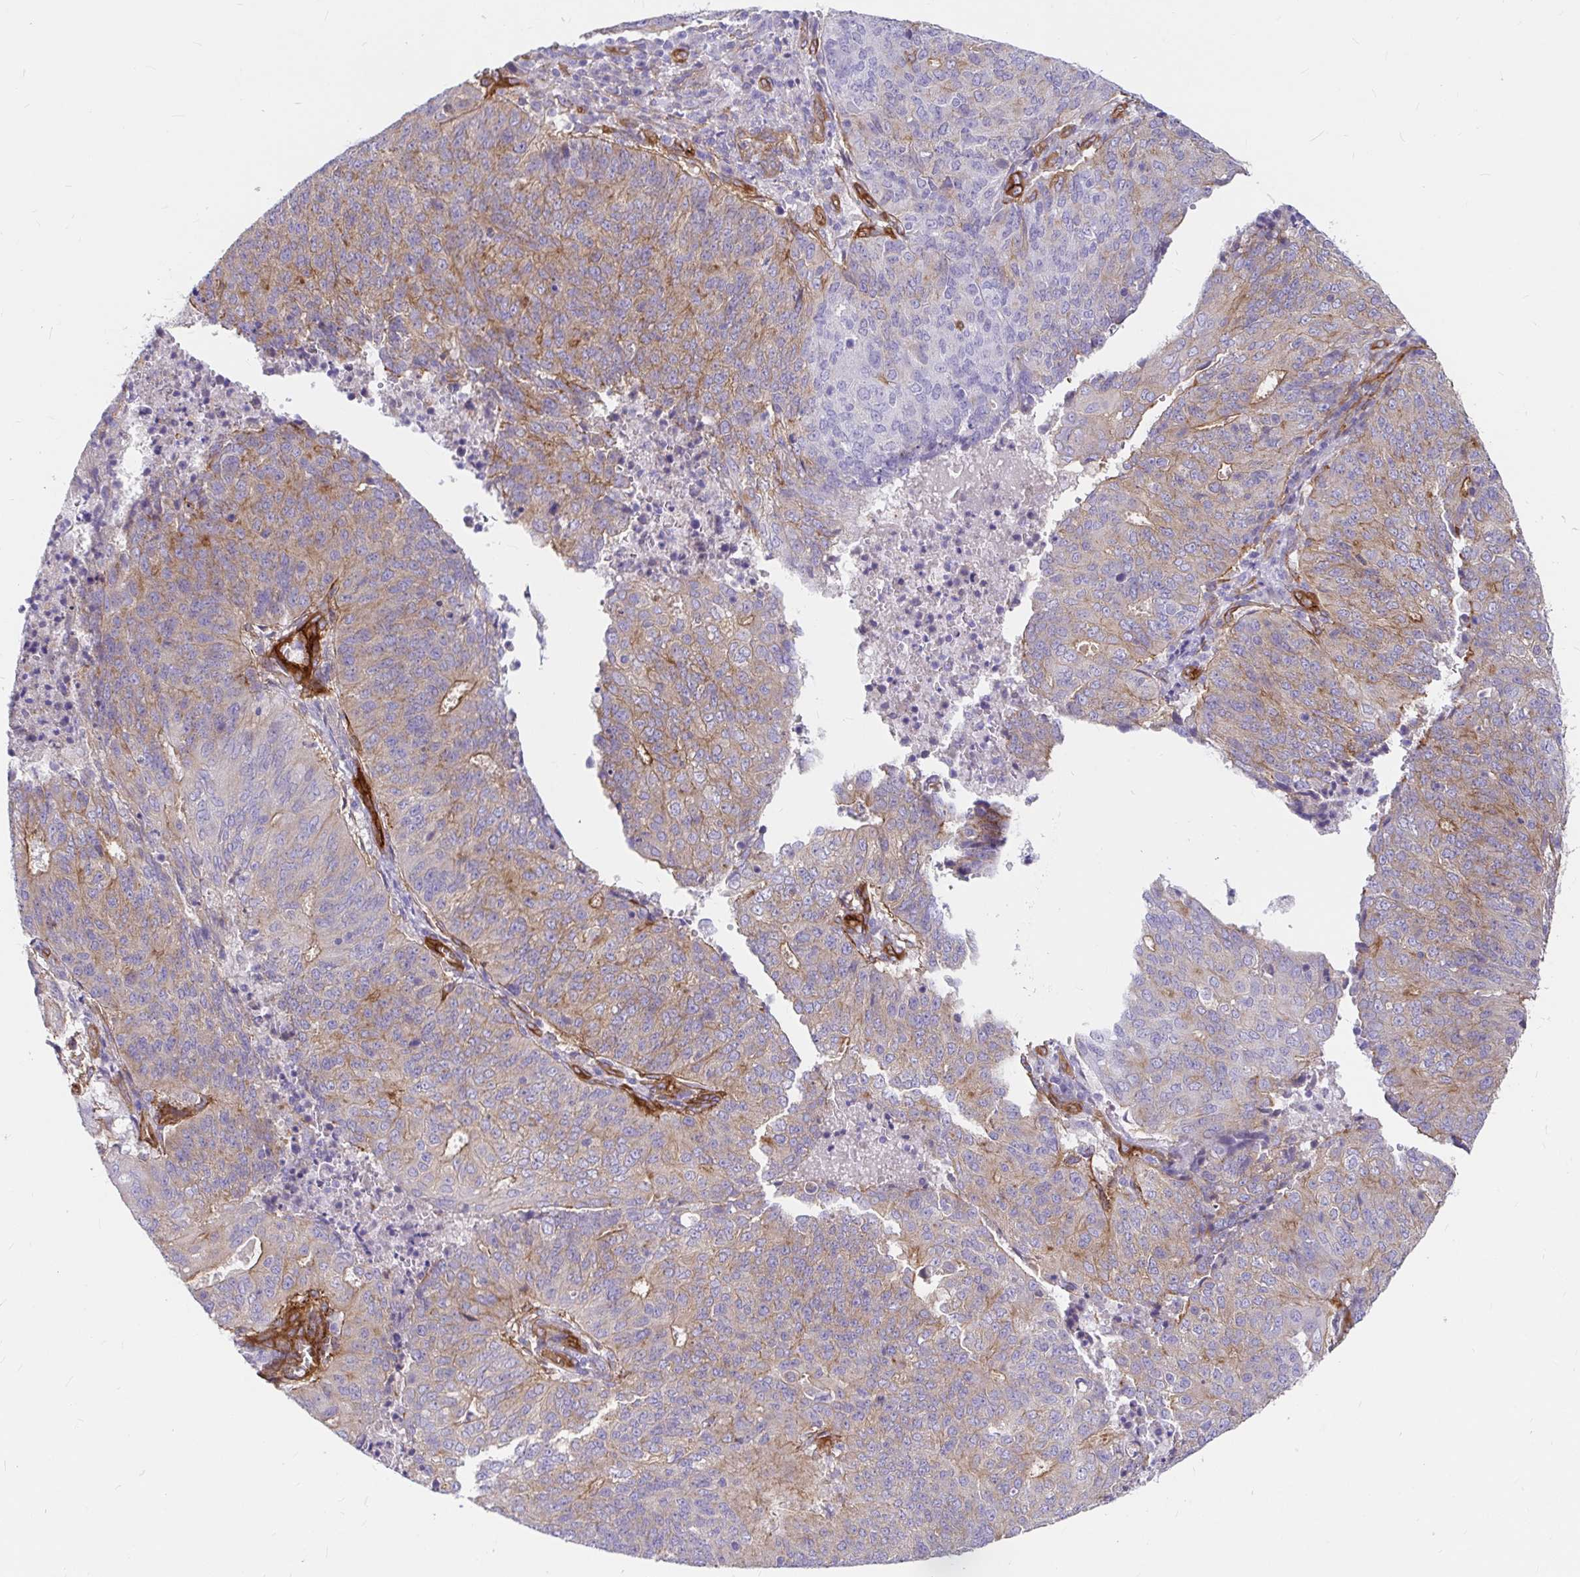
{"staining": {"intensity": "moderate", "quantity": "25%-75%", "location": "cytoplasmic/membranous"}, "tissue": "endometrial cancer", "cell_type": "Tumor cells", "image_type": "cancer", "snomed": [{"axis": "morphology", "description": "Adenocarcinoma, NOS"}, {"axis": "topography", "description": "Endometrium"}], "caption": "Immunohistochemistry (IHC) photomicrograph of neoplastic tissue: human endometrial adenocarcinoma stained using IHC displays medium levels of moderate protein expression localized specifically in the cytoplasmic/membranous of tumor cells, appearing as a cytoplasmic/membranous brown color.", "gene": "MYO1B", "patient": {"sex": "female", "age": 82}}